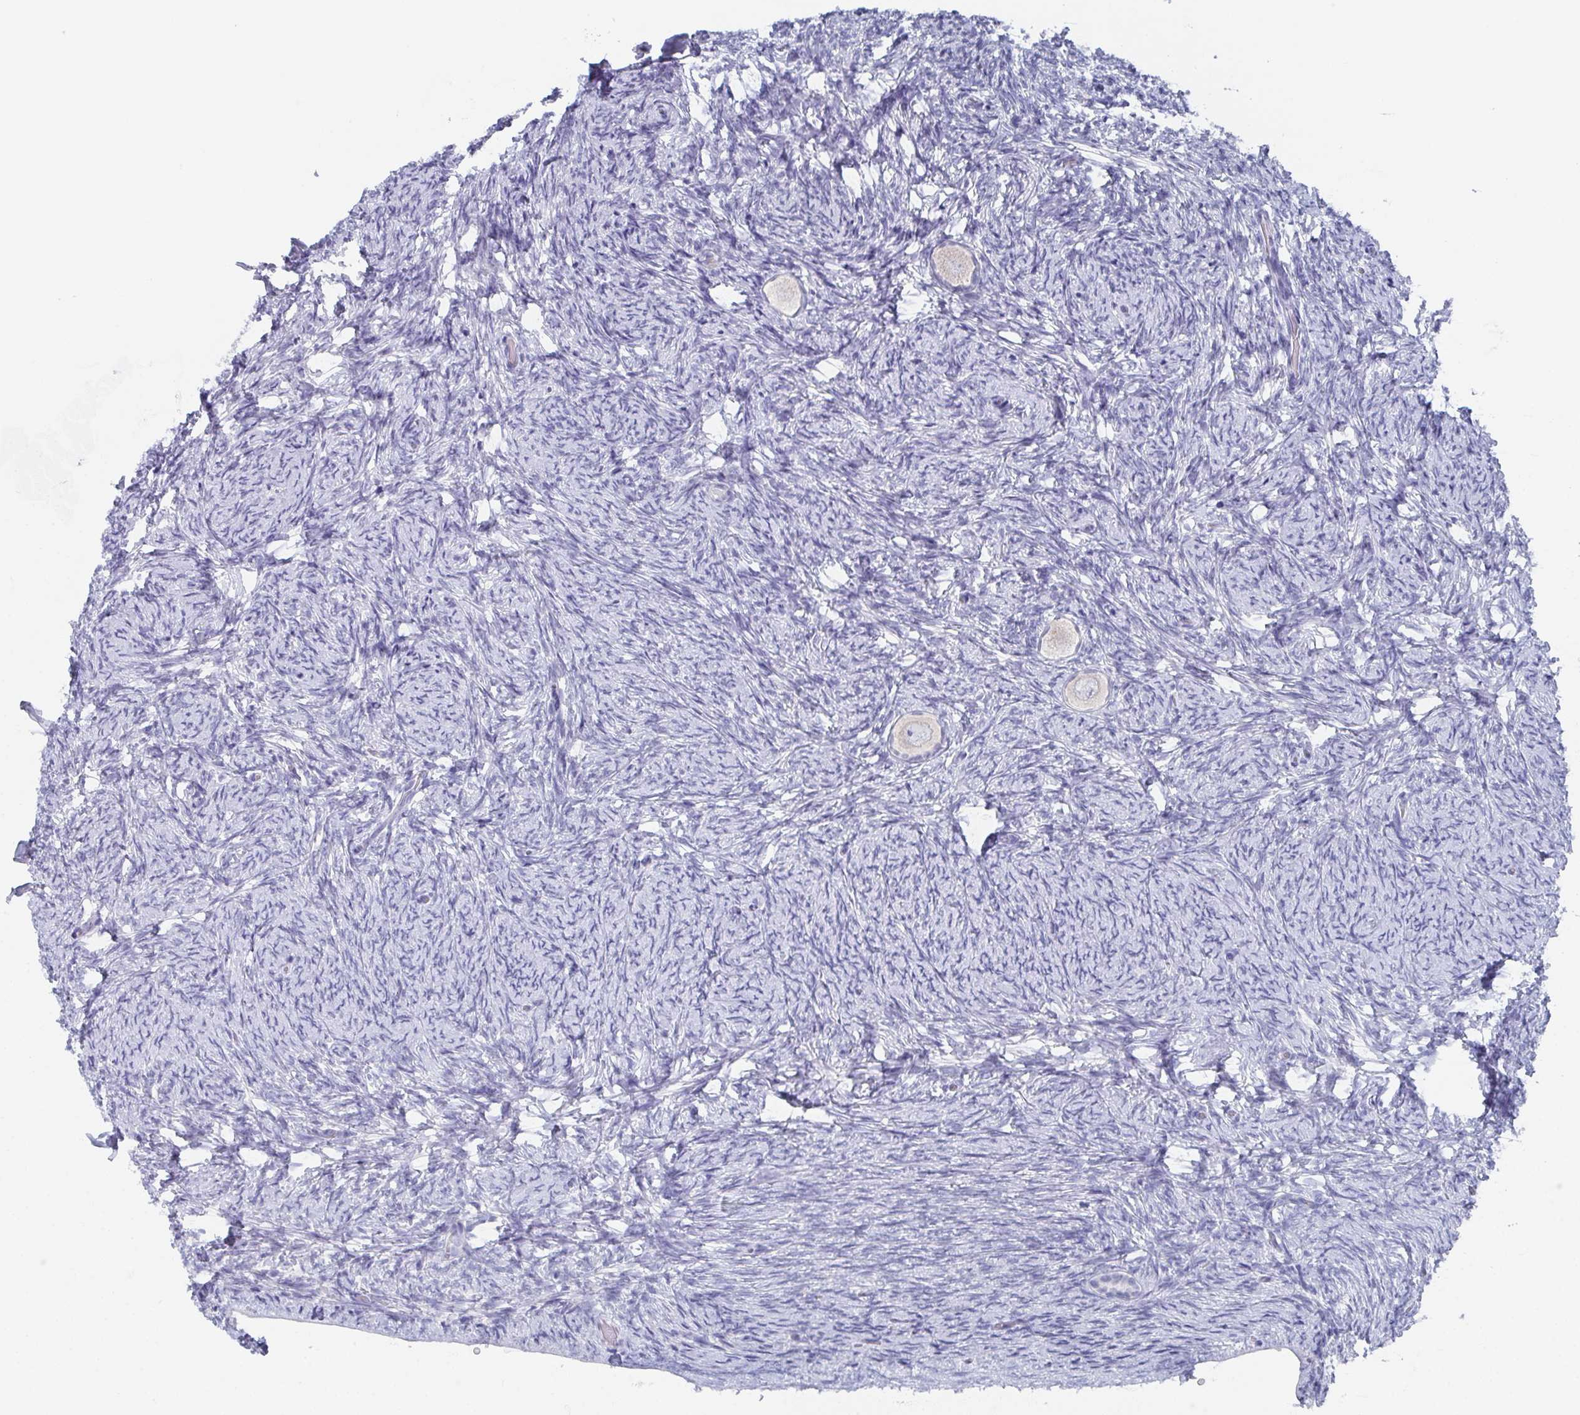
{"staining": {"intensity": "negative", "quantity": "none", "location": "none"}, "tissue": "ovary", "cell_type": "Follicle cells", "image_type": "normal", "snomed": [{"axis": "morphology", "description": "Normal tissue, NOS"}, {"axis": "topography", "description": "Ovary"}], "caption": "This is an IHC image of unremarkable human ovary. There is no expression in follicle cells.", "gene": "DYDC2", "patient": {"sex": "female", "age": 34}}